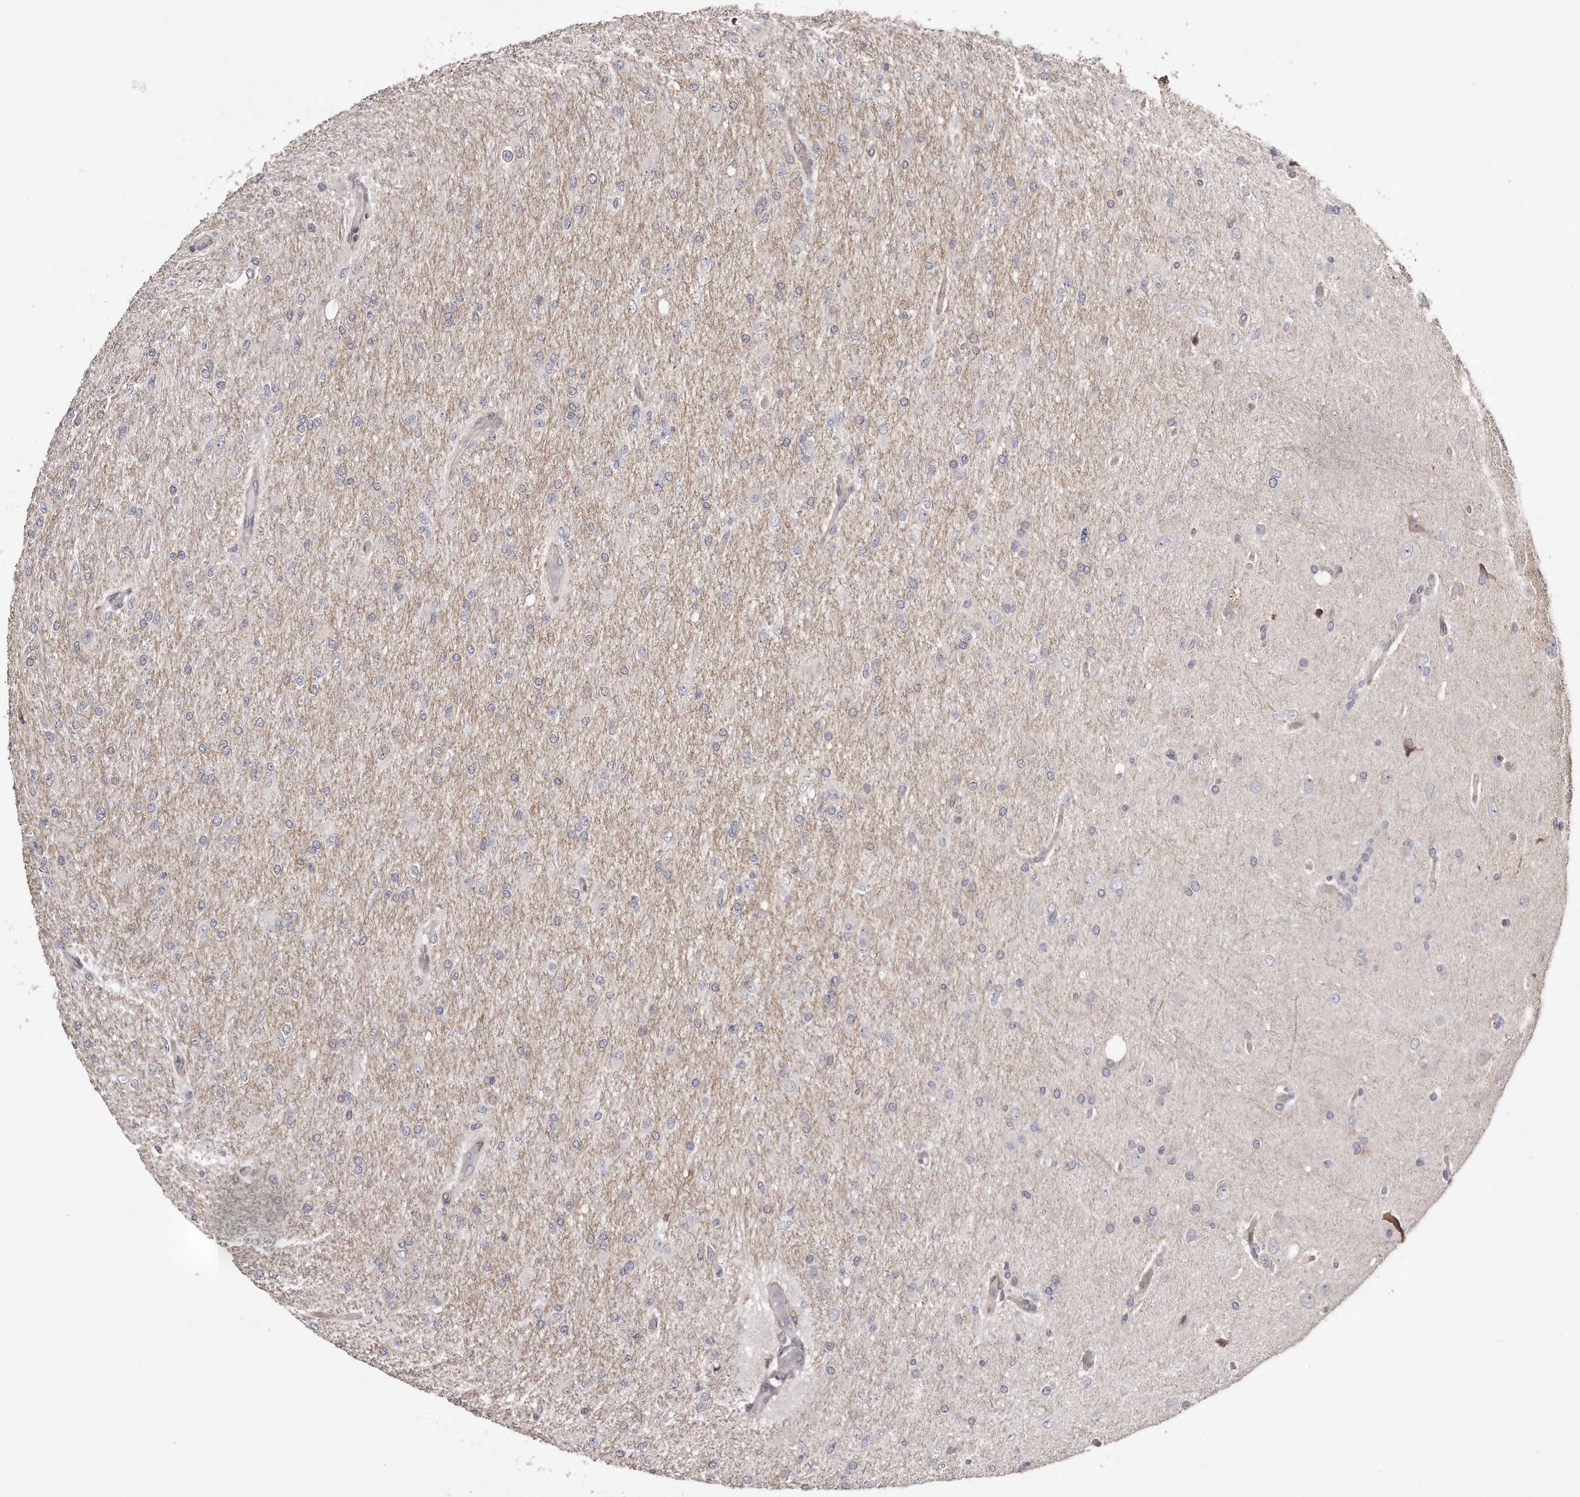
{"staining": {"intensity": "negative", "quantity": "none", "location": "none"}, "tissue": "glioma", "cell_type": "Tumor cells", "image_type": "cancer", "snomed": [{"axis": "morphology", "description": "Glioma, malignant, High grade"}, {"axis": "topography", "description": "Cerebral cortex"}], "caption": "Image shows no significant protein staining in tumor cells of malignant high-grade glioma.", "gene": "TRAPPC14", "patient": {"sex": "female", "age": 36}}